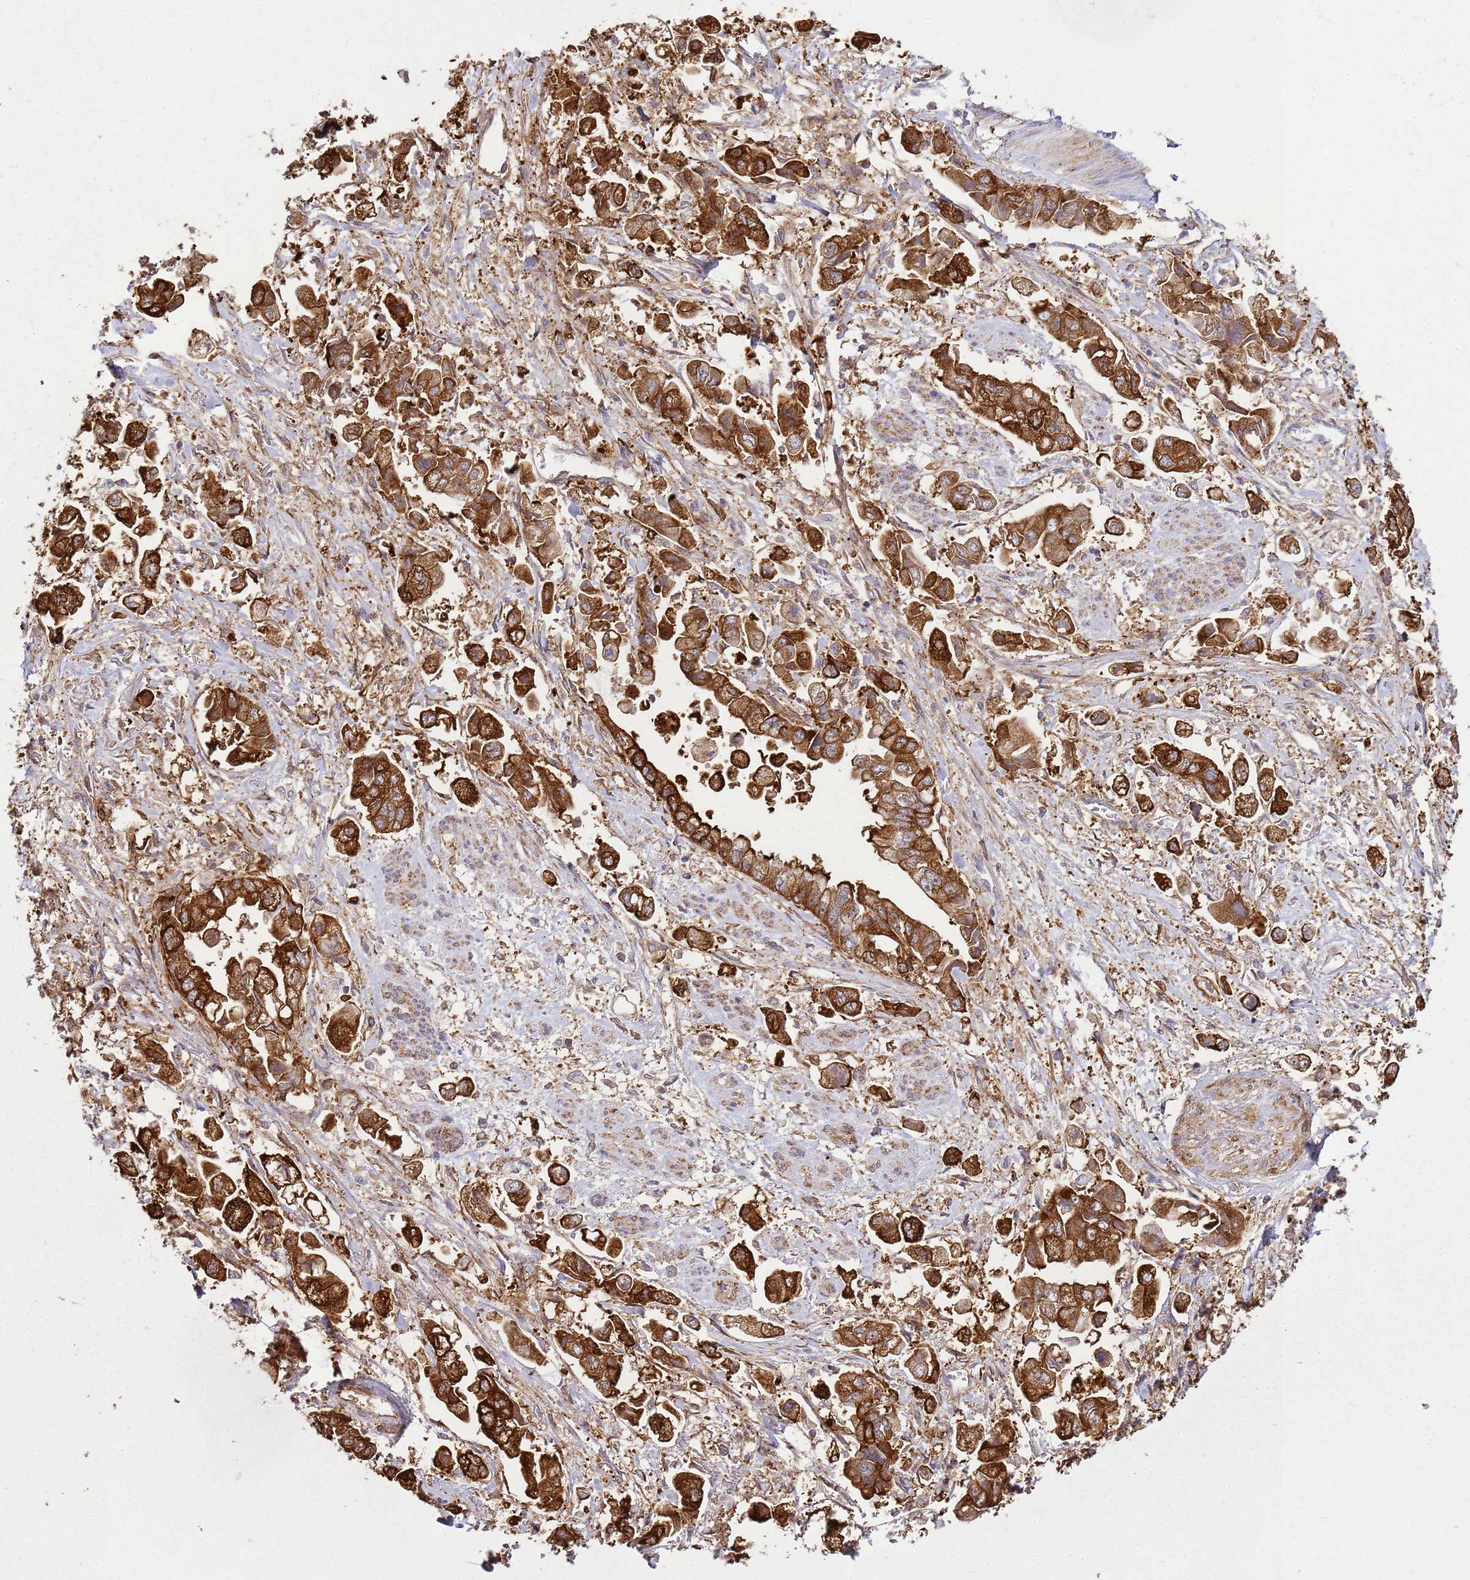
{"staining": {"intensity": "strong", "quantity": ">75%", "location": "cytoplasmic/membranous"}, "tissue": "stomach cancer", "cell_type": "Tumor cells", "image_type": "cancer", "snomed": [{"axis": "morphology", "description": "Adenocarcinoma, NOS"}, {"axis": "topography", "description": "Stomach"}], "caption": "Stomach cancer (adenocarcinoma) stained with a brown dye displays strong cytoplasmic/membranous positive staining in approximately >75% of tumor cells.", "gene": "GABRE", "patient": {"sex": "male", "age": 62}}